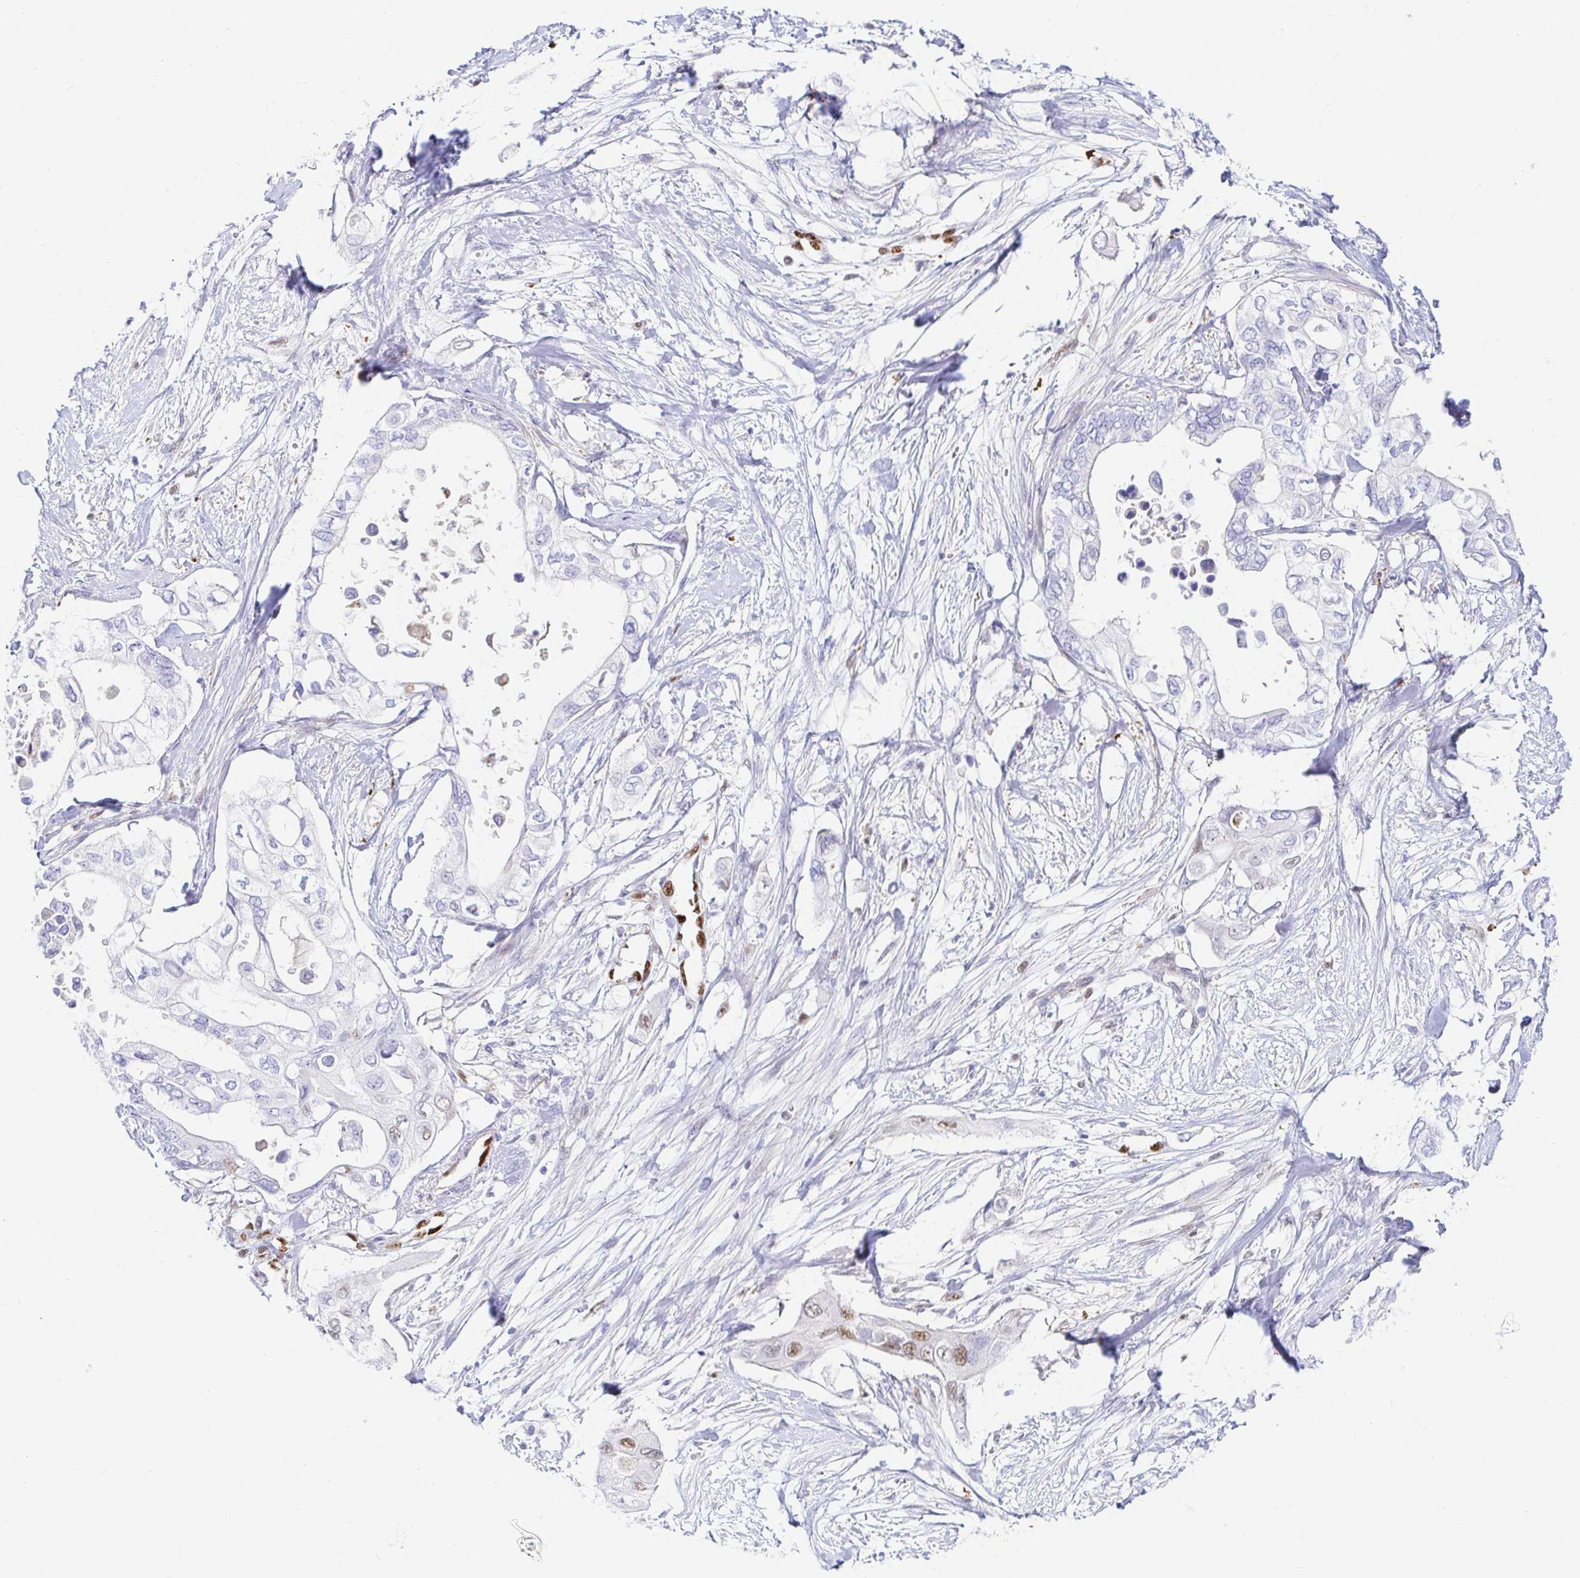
{"staining": {"intensity": "negative", "quantity": "none", "location": "none"}, "tissue": "pancreatic cancer", "cell_type": "Tumor cells", "image_type": "cancer", "snomed": [{"axis": "morphology", "description": "Adenocarcinoma, NOS"}, {"axis": "topography", "description": "Pancreas"}], "caption": "The photomicrograph shows no significant positivity in tumor cells of pancreatic adenocarcinoma.", "gene": "HINFP", "patient": {"sex": "female", "age": 63}}